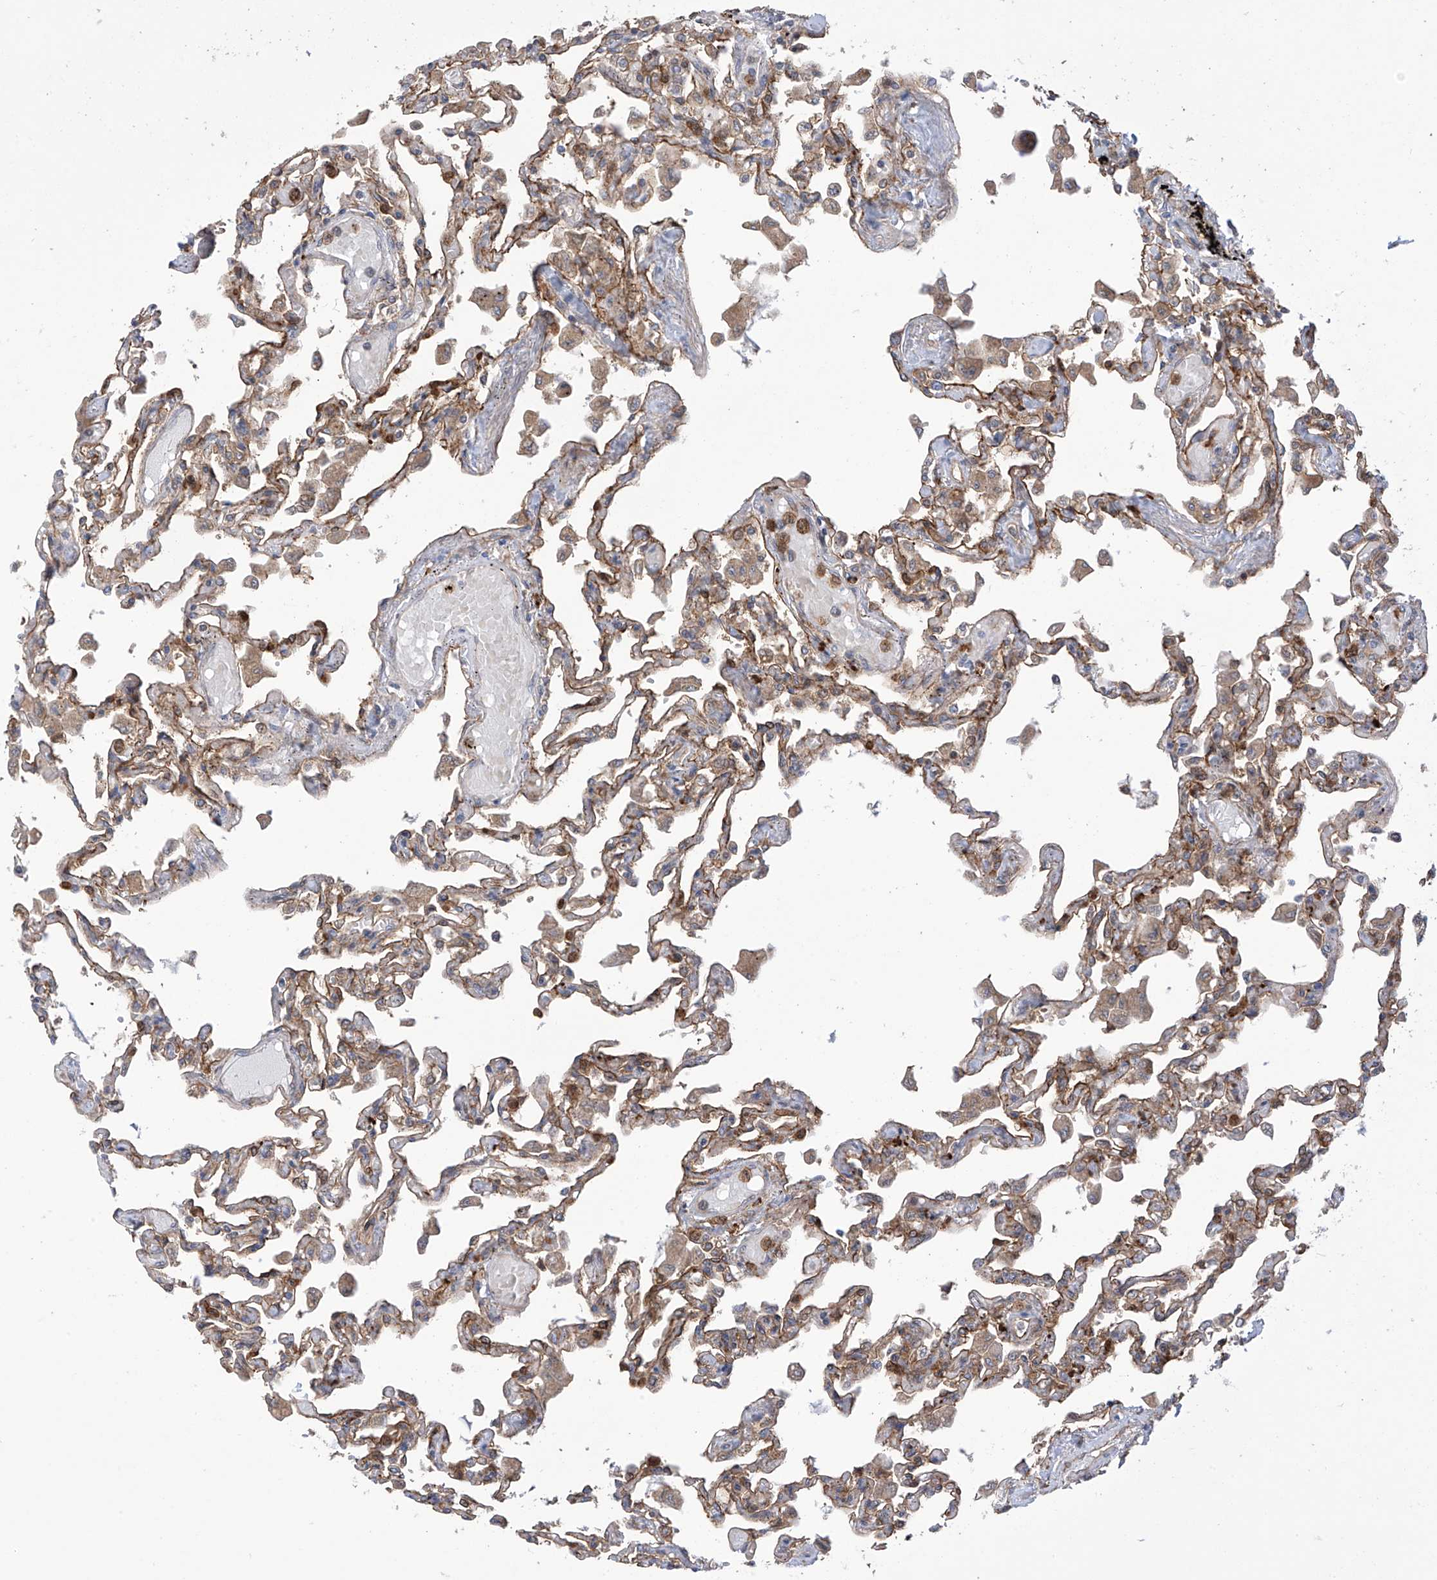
{"staining": {"intensity": "moderate", "quantity": ">75%", "location": "cytoplasmic/membranous"}, "tissue": "lung", "cell_type": "Alveolar cells", "image_type": "normal", "snomed": [{"axis": "morphology", "description": "Normal tissue, NOS"}, {"axis": "topography", "description": "Bronchus"}, {"axis": "topography", "description": "Lung"}], "caption": "Immunohistochemical staining of unremarkable human lung exhibits medium levels of moderate cytoplasmic/membranous positivity in approximately >75% of alveolar cells.", "gene": "KIAA1522", "patient": {"sex": "female", "age": 49}}